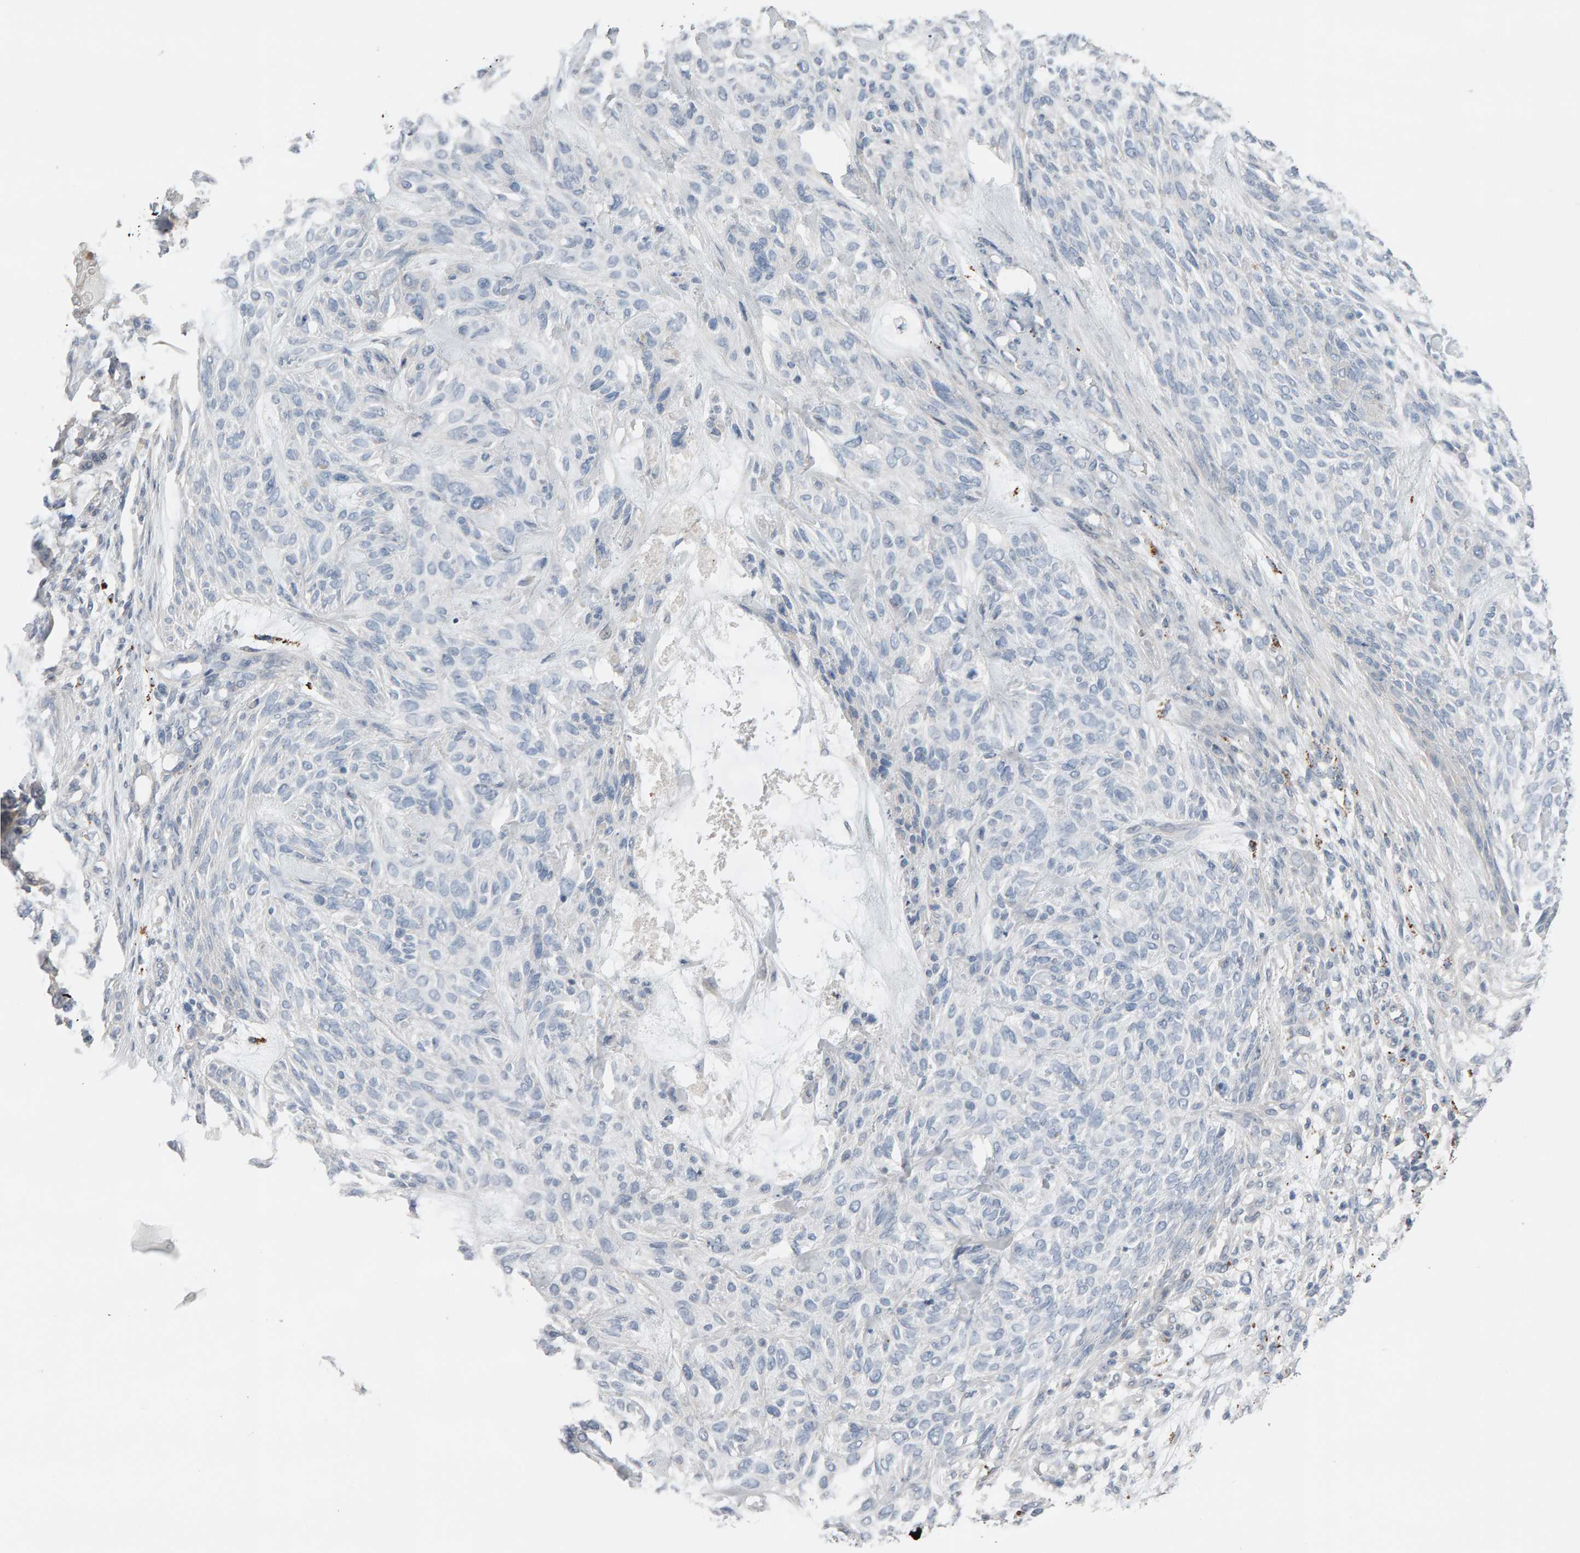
{"staining": {"intensity": "negative", "quantity": "none", "location": "none"}, "tissue": "skin cancer", "cell_type": "Tumor cells", "image_type": "cancer", "snomed": [{"axis": "morphology", "description": "Basal cell carcinoma"}, {"axis": "topography", "description": "Skin"}], "caption": "IHC of skin cancer (basal cell carcinoma) demonstrates no expression in tumor cells.", "gene": "IPPK", "patient": {"sex": "male", "age": 55}}